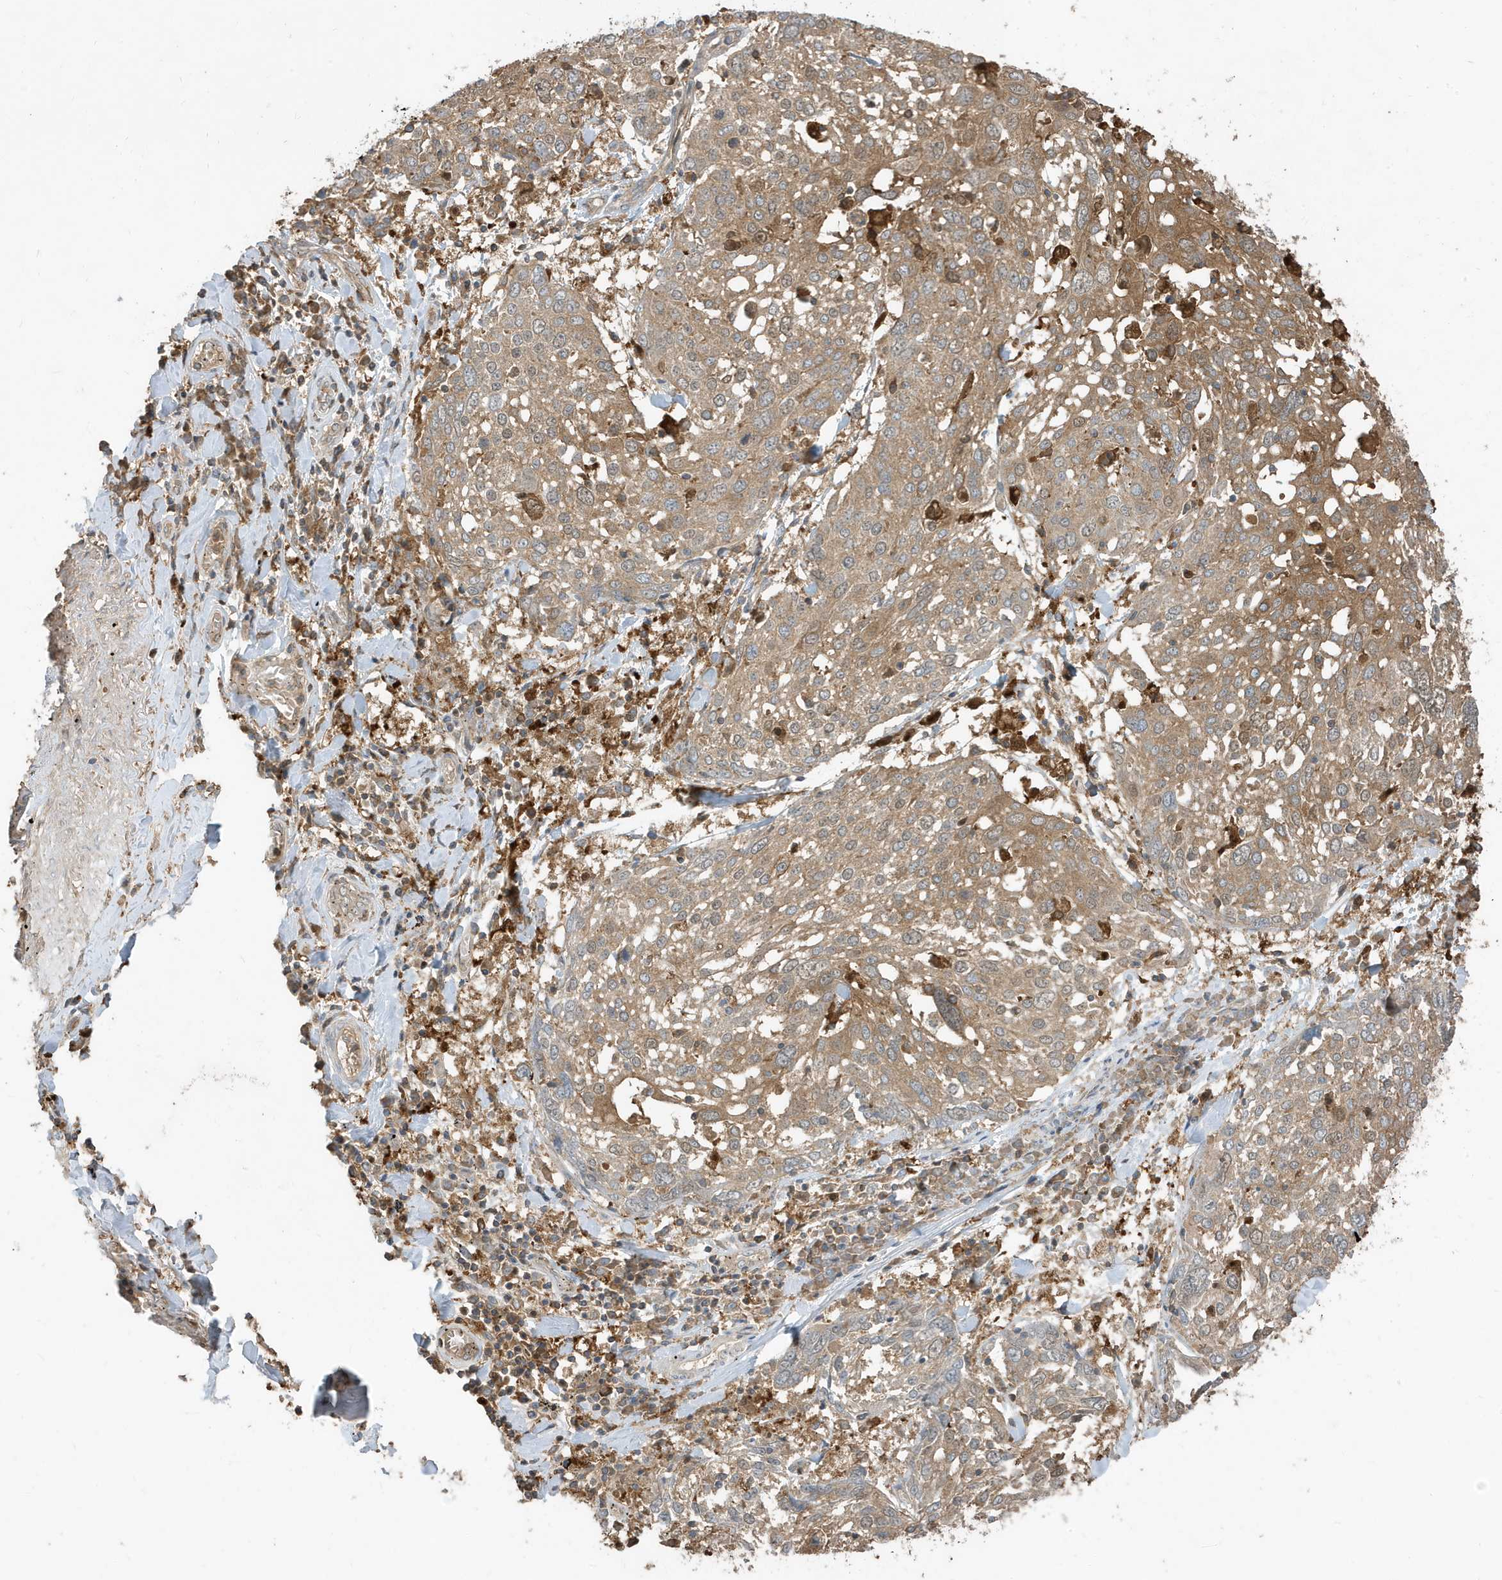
{"staining": {"intensity": "moderate", "quantity": ">75%", "location": "cytoplasmic/membranous"}, "tissue": "lung cancer", "cell_type": "Tumor cells", "image_type": "cancer", "snomed": [{"axis": "morphology", "description": "Squamous cell carcinoma, NOS"}, {"axis": "topography", "description": "Lung"}], "caption": "Lung cancer (squamous cell carcinoma) stained for a protein (brown) exhibits moderate cytoplasmic/membranous positive expression in approximately >75% of tumor cells.", "gene": "ABTB1", "patient": {"sex": "male", "age": 65}}